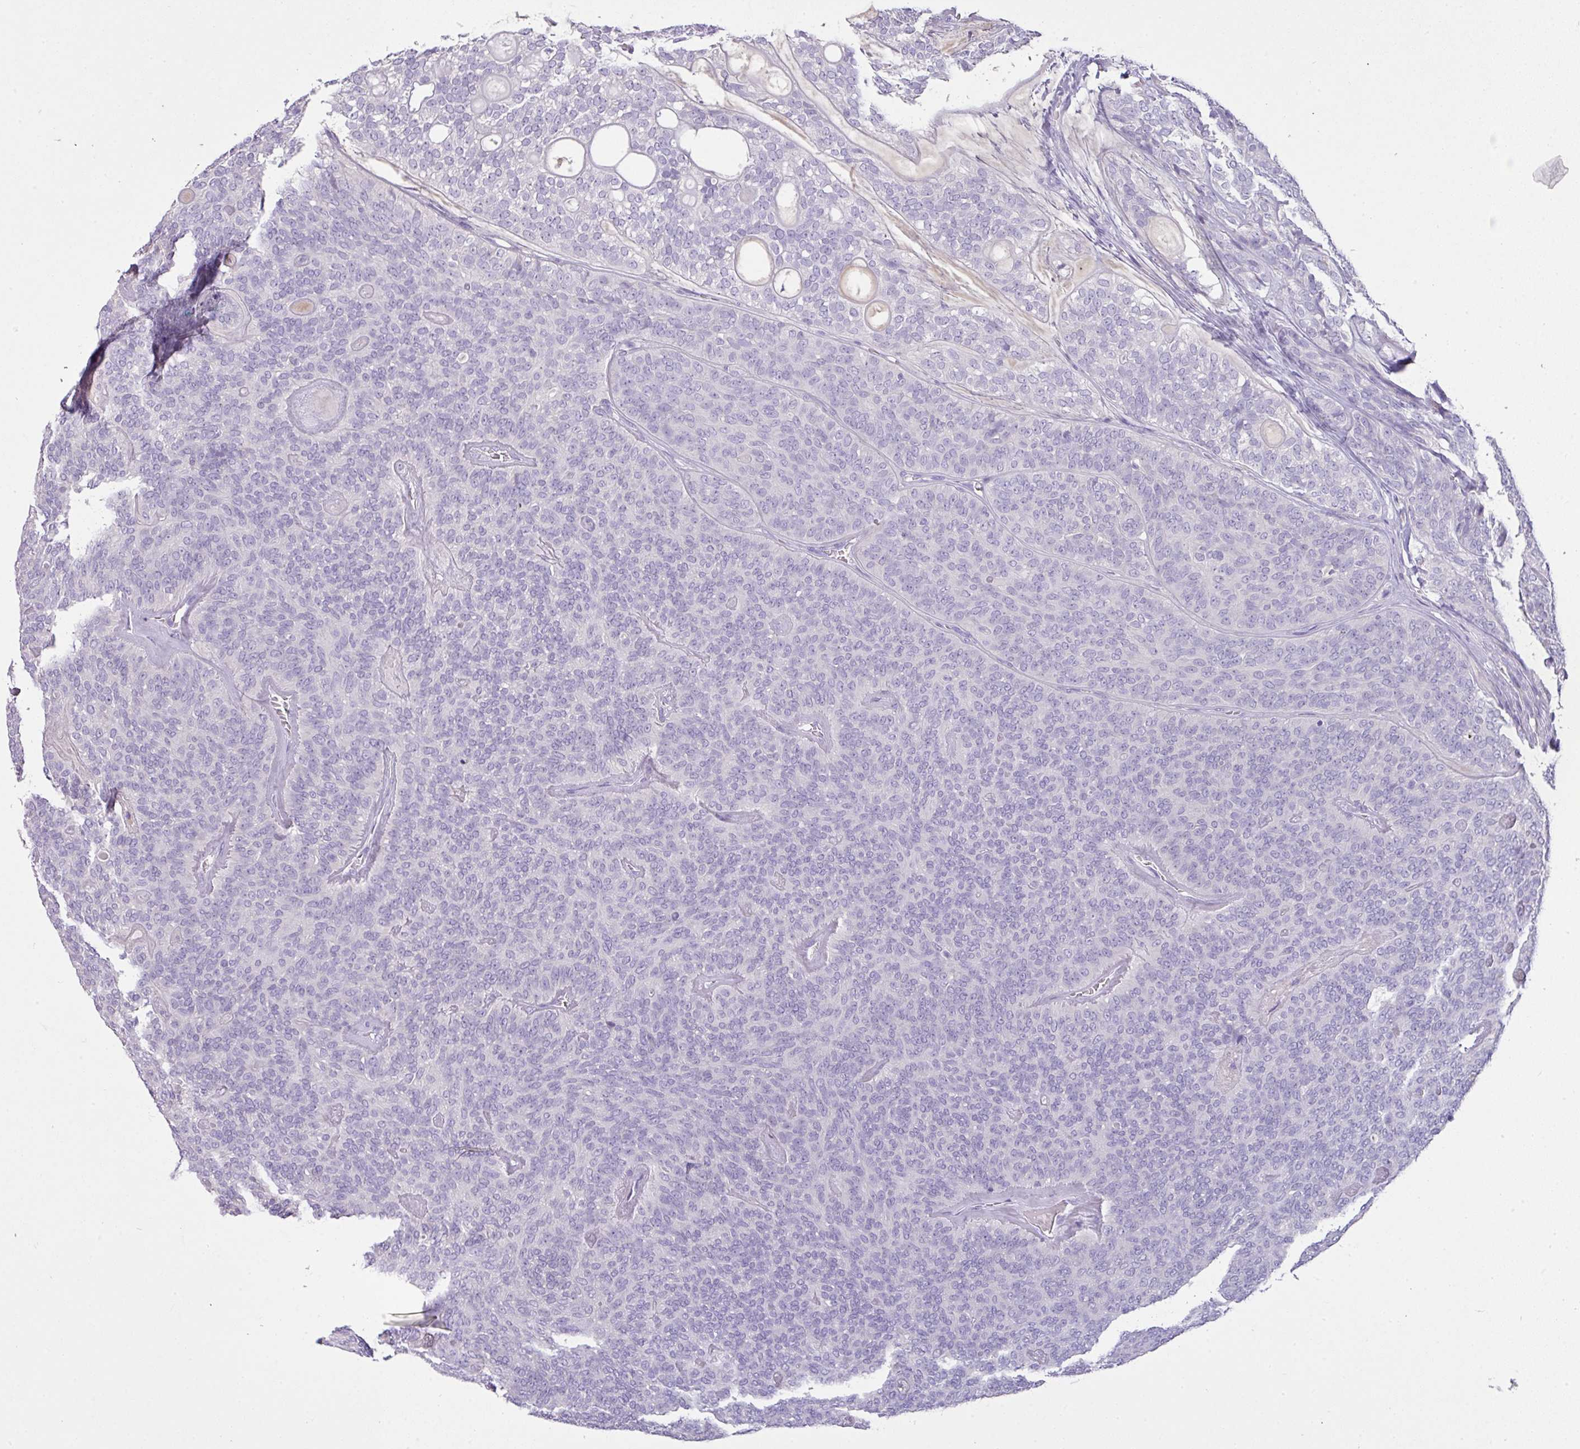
{"staining": {"intensity": "negative", "quantity": "none", "location": "none"}, "tissue": "head and neck cancer", "cell_type": "Tumor cells", "image_type": "cancer", "snomed": [{"axis": "morphology", "description": "Adenocarcinoma, NOS"}, {"axis": "topography", "description": "Head-Neck"}], "caption": "Immunohistochemistry (IHC) of head and neck cancer displays no positivity in tumor cells.", "gene": "OR6C6", "patient": {"sex": "male", "age": 66}}